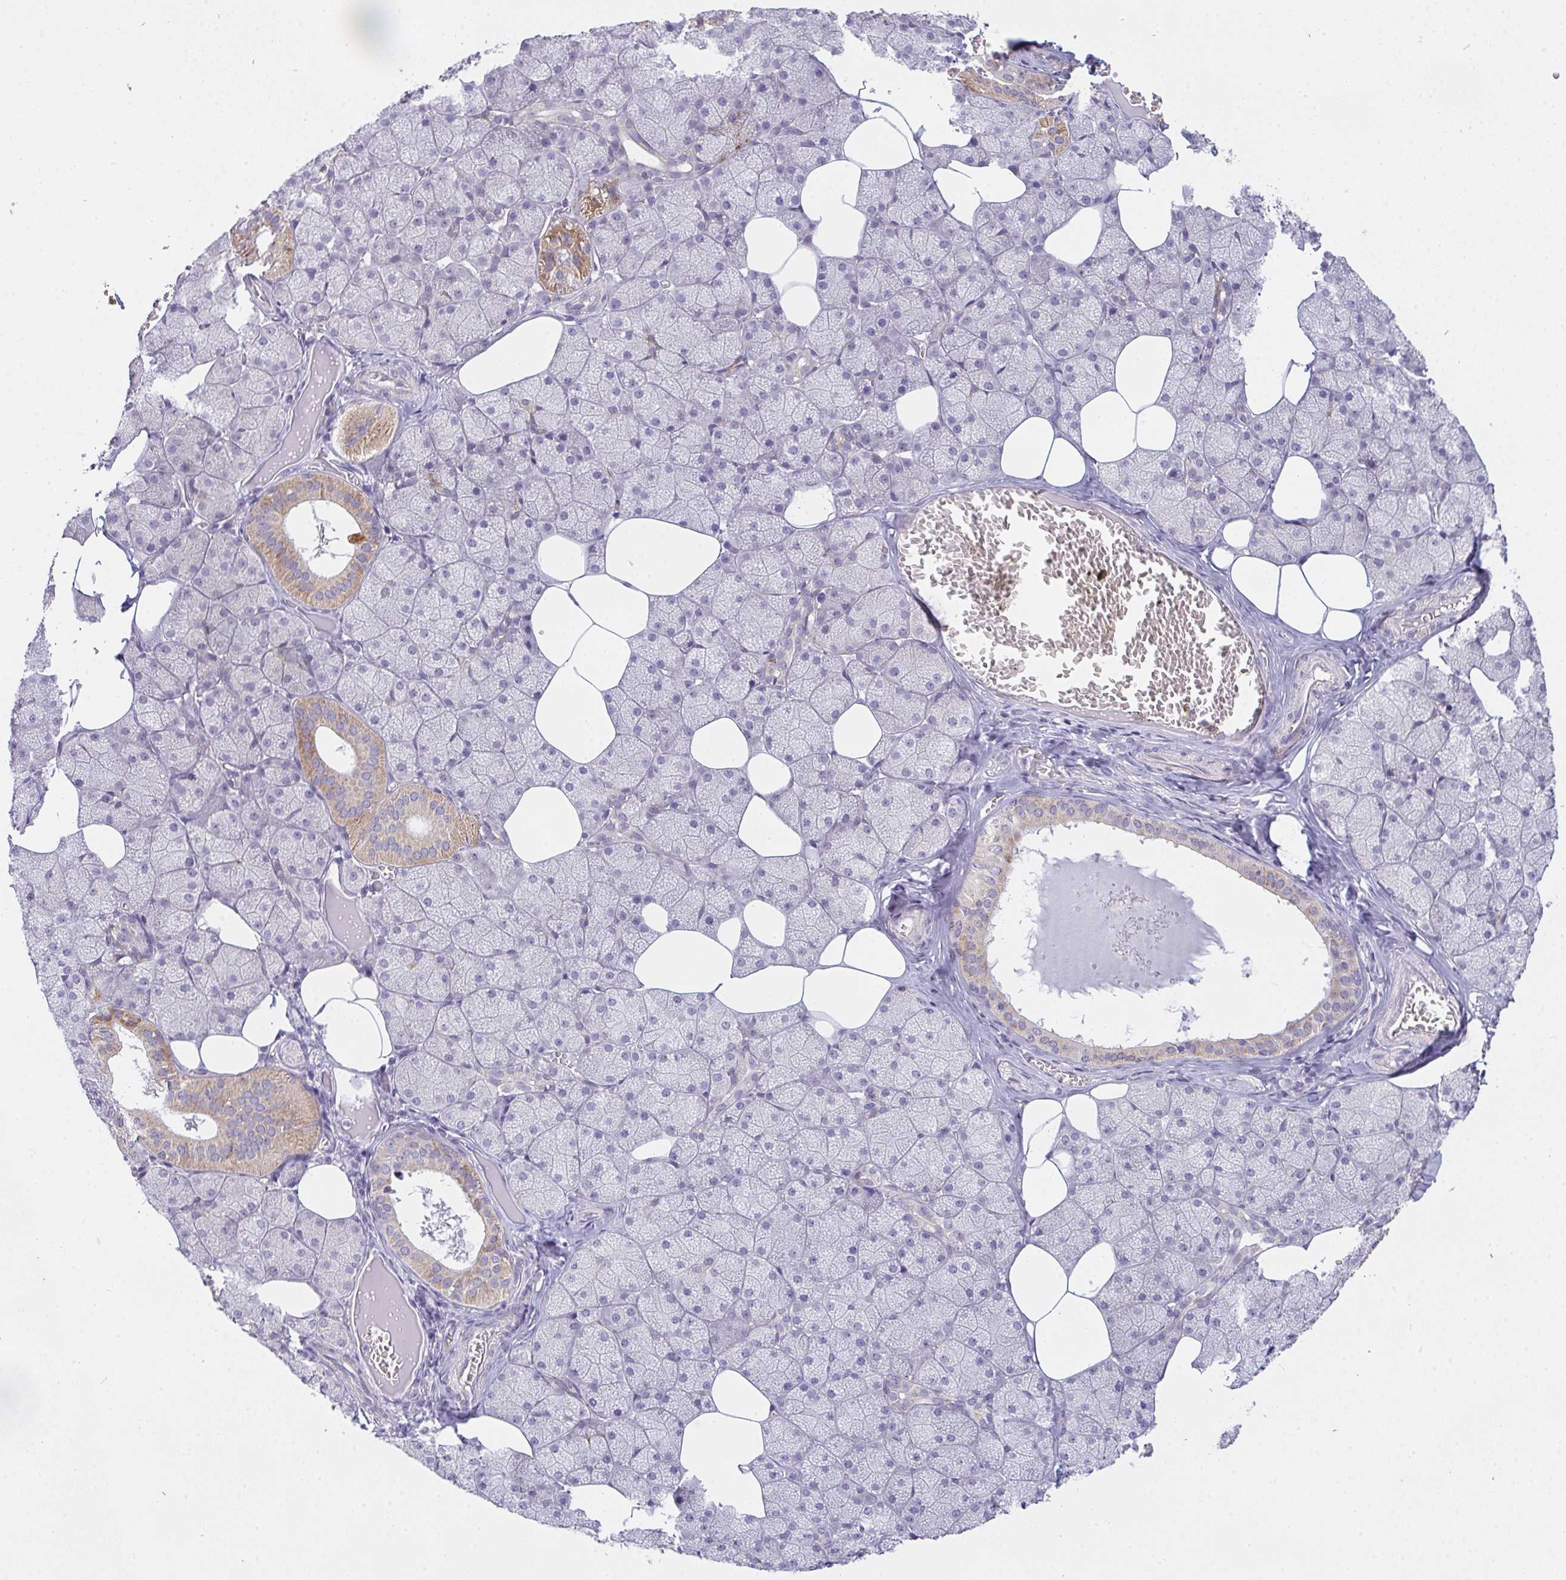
{"staining": {"intensity": "moderate", "quantity": "25%-75%", "location": "cytoplasmic/membranous"}, "tissue": "salivary gland", "cell_type": "Glandular cells", "image_type": "normal", "snomed": [{"axis": "morphology", "description": "Normal tissue, NOS"}, {"axis": "topography", "description": "Salivary gland"}, {"axis": "topography", "description": "Peripheral nerve tissue"}], "caption": "Immunohistochemistry micrograph of unremarkable salivary gland: salivary gland stained using immunohistochemistry (IHC) reveals medium levels of moderate protein expression localized specifically in the cytoplasmic/membranous of glandular cells, appearing as a cytoplasmic/membranous brown color.", "gene": "TMEM219", "patient": {"sex": "male", "age": 38}}